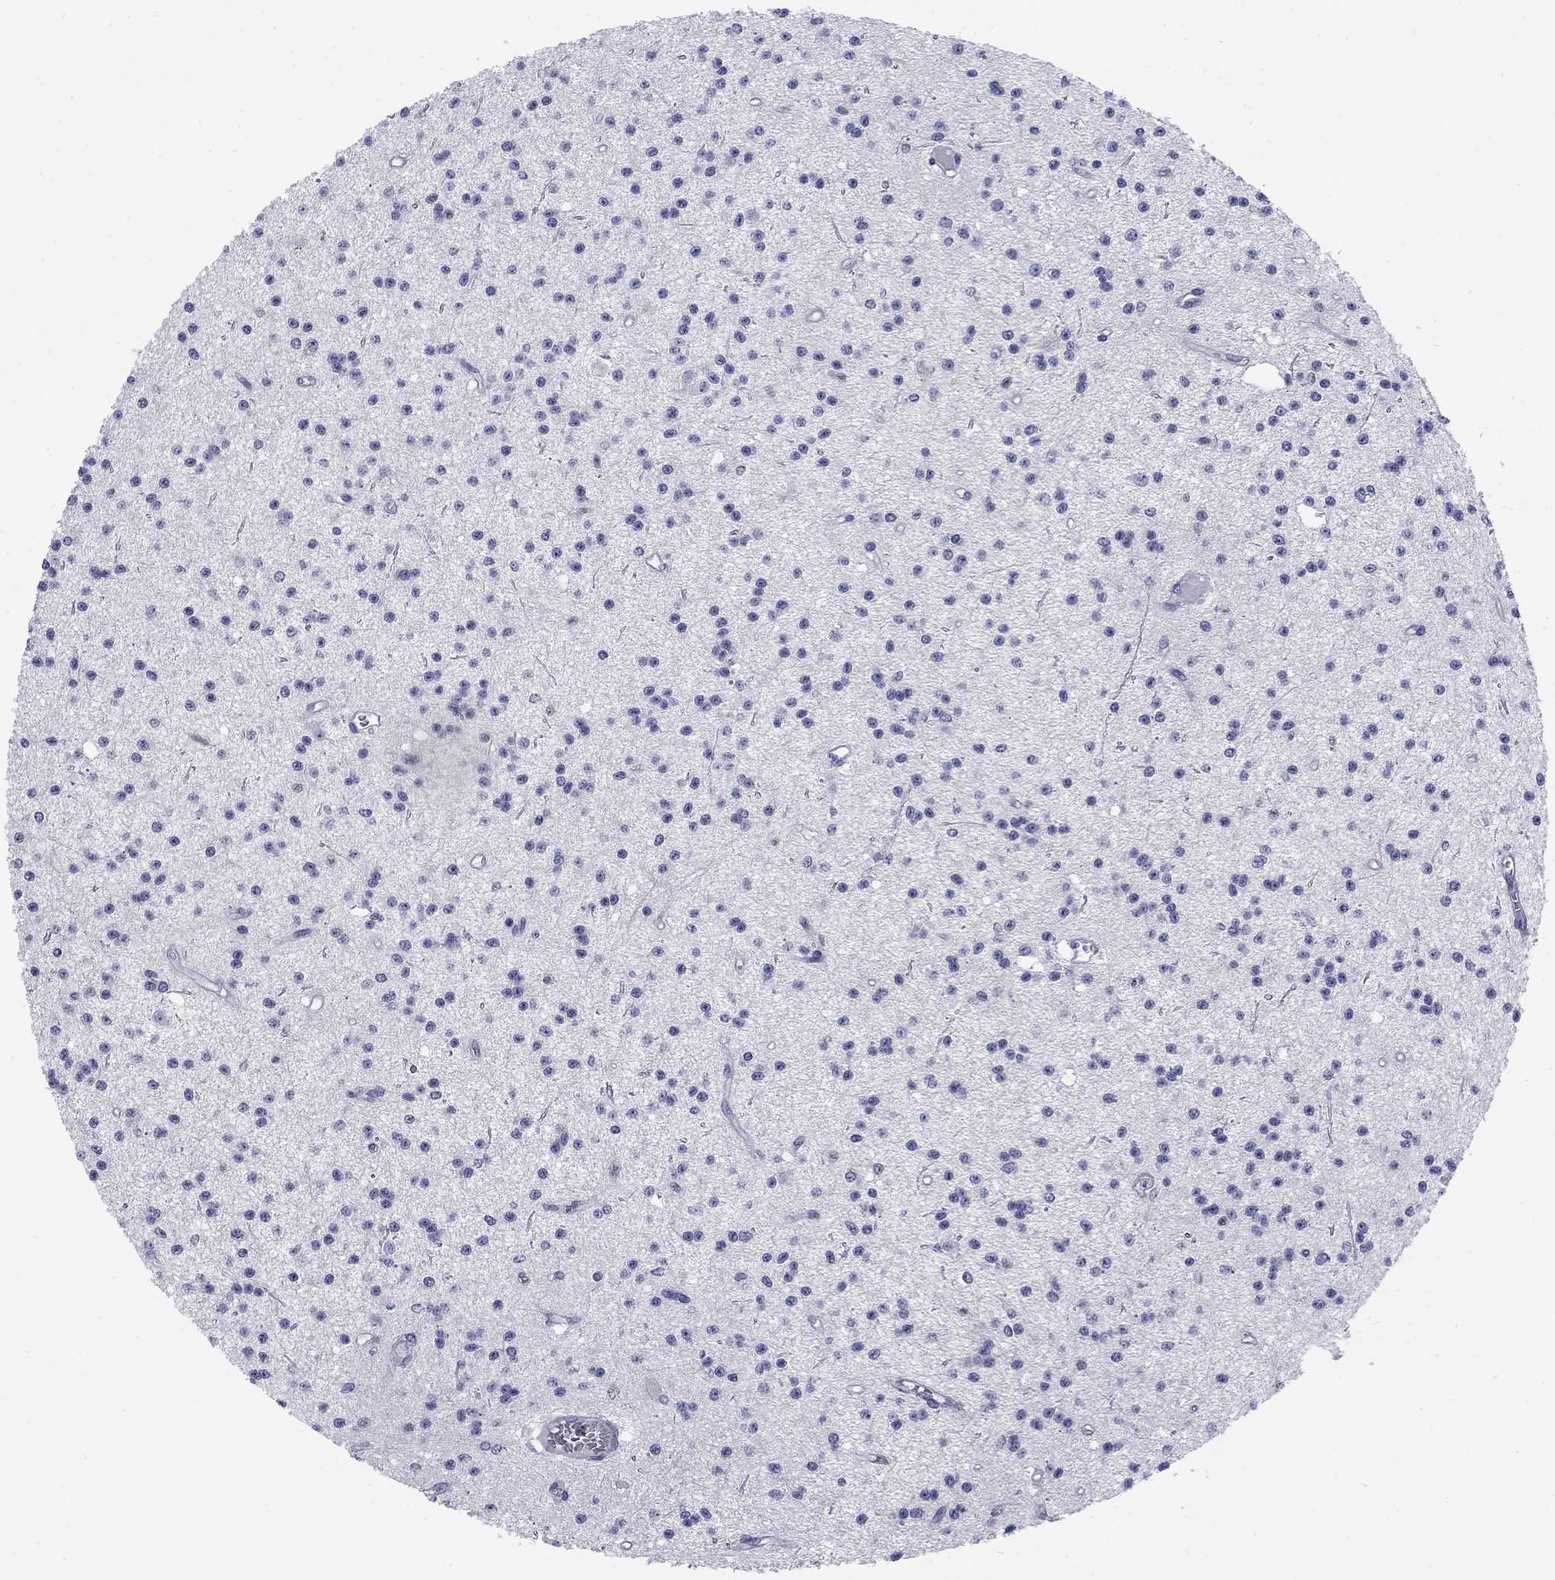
{"staining": {"intensity": "negative", "quantity": "none", "location": "none"}, "tissue": "glioma", "cell_type": "Tumor cells", "image_type": "cancer", "snomed": [{"axis": "morphology", "description": "Glioma, malignant, Low grade"}, {"axis": "topography", "description": "Brain"}], "caption": "An image of human malignant low-grade glioma is negative for staining in tumor cells.", "gene": "CACNA1A", "patient": {"sex": "male", "age": 27}}